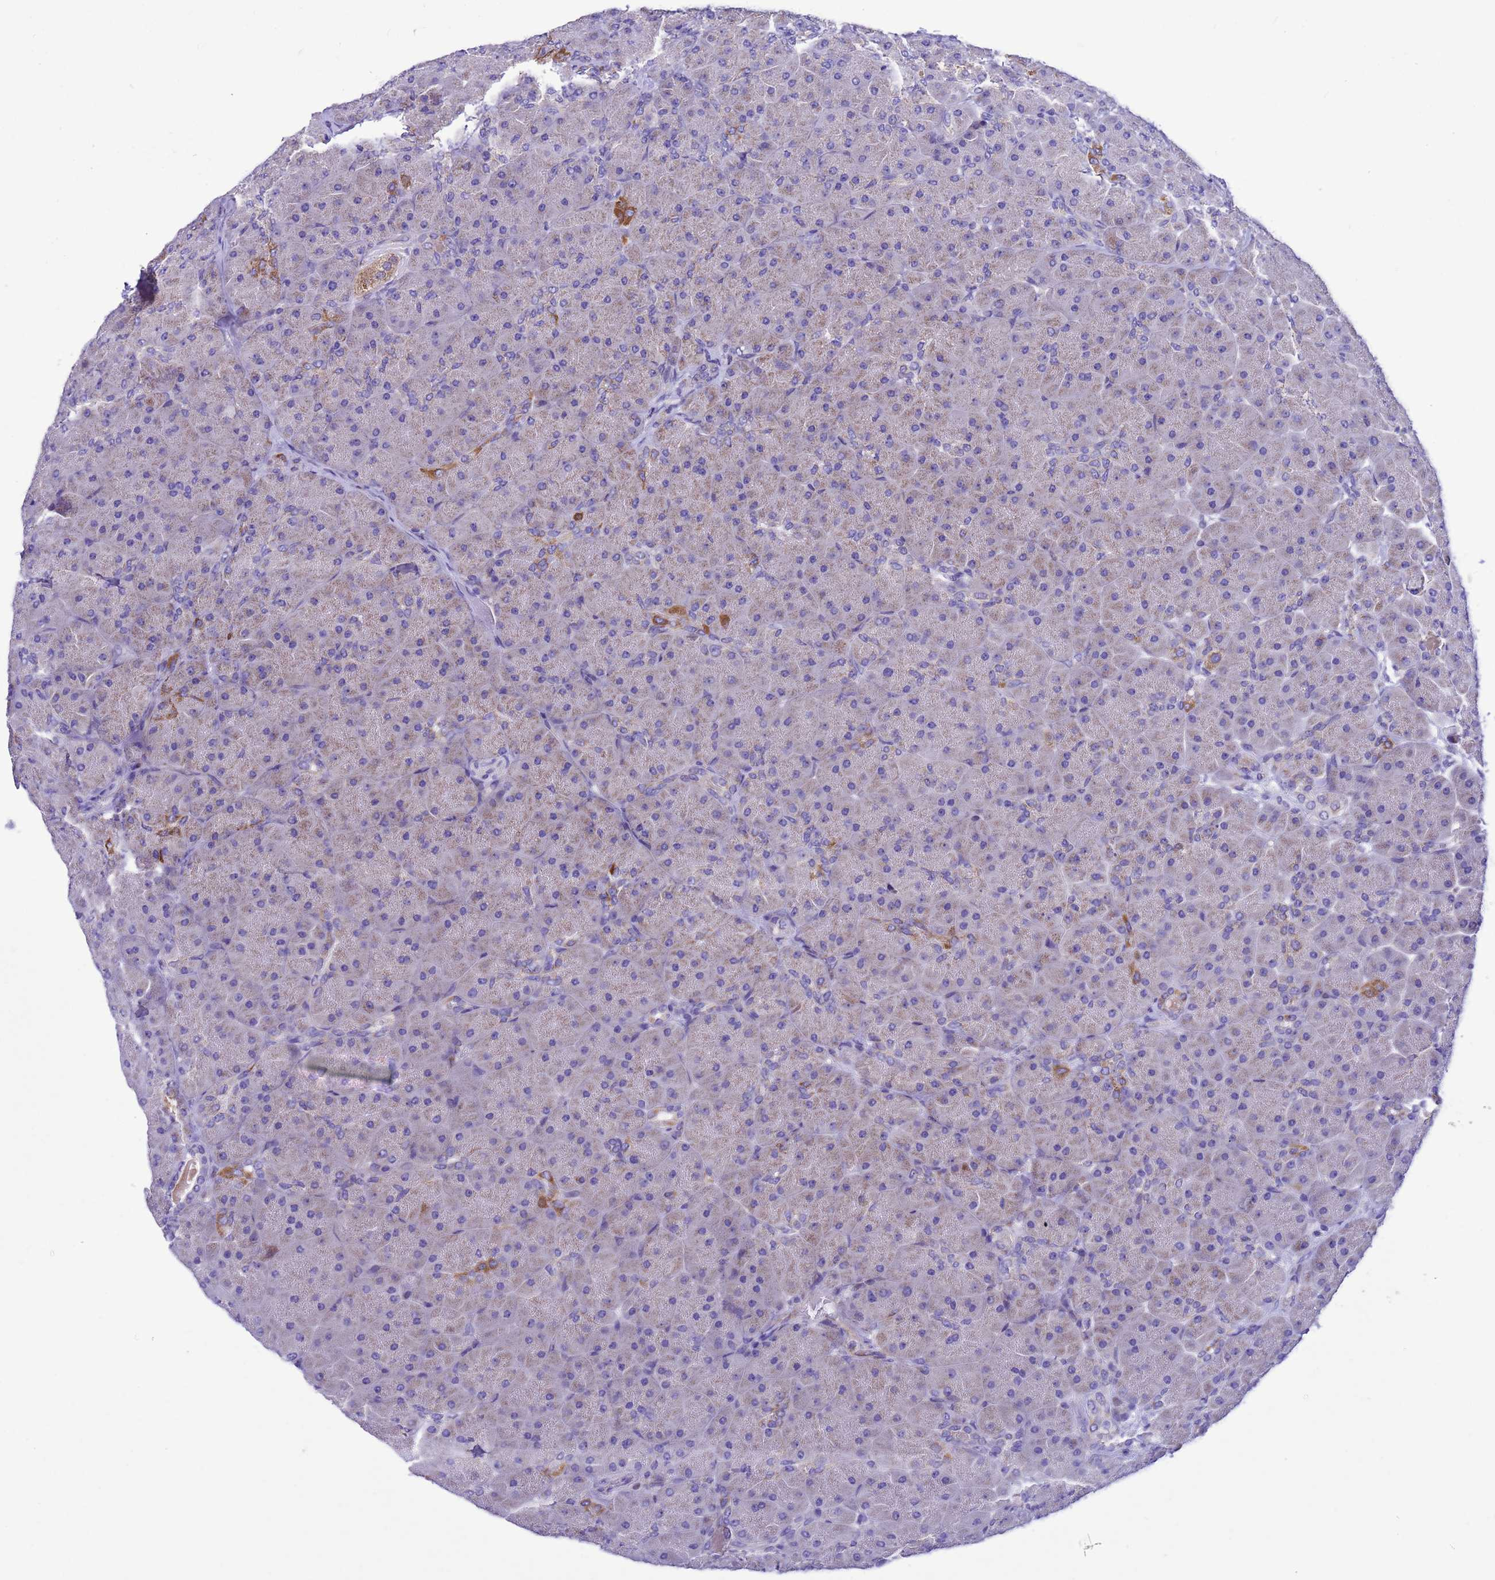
{"staining": {"intensity": "strong", "quantity": "<25%", "location": "cytoplasmic/membranous"}, "tissue": "pancreas", "cell_type": "Exocrine glandular cells", "image_type": "normal", "snomed": [{"axis": "morphology", "description": "Normal tissue, NOS"}, {"axis": "topography", "description": "Pancreas"}], "caption": "An immunohistochemistry photomicrograph of benign tissue is shown. Protein staining in brown highlights strong cytoplasmic/membranous positivity in pancreas within exocrine glandular cells. (Brightfield microscopy of DAB IHC at high magnification).", "gene": "CCDC191", "patient": {"sex": "male", "age": 66}}